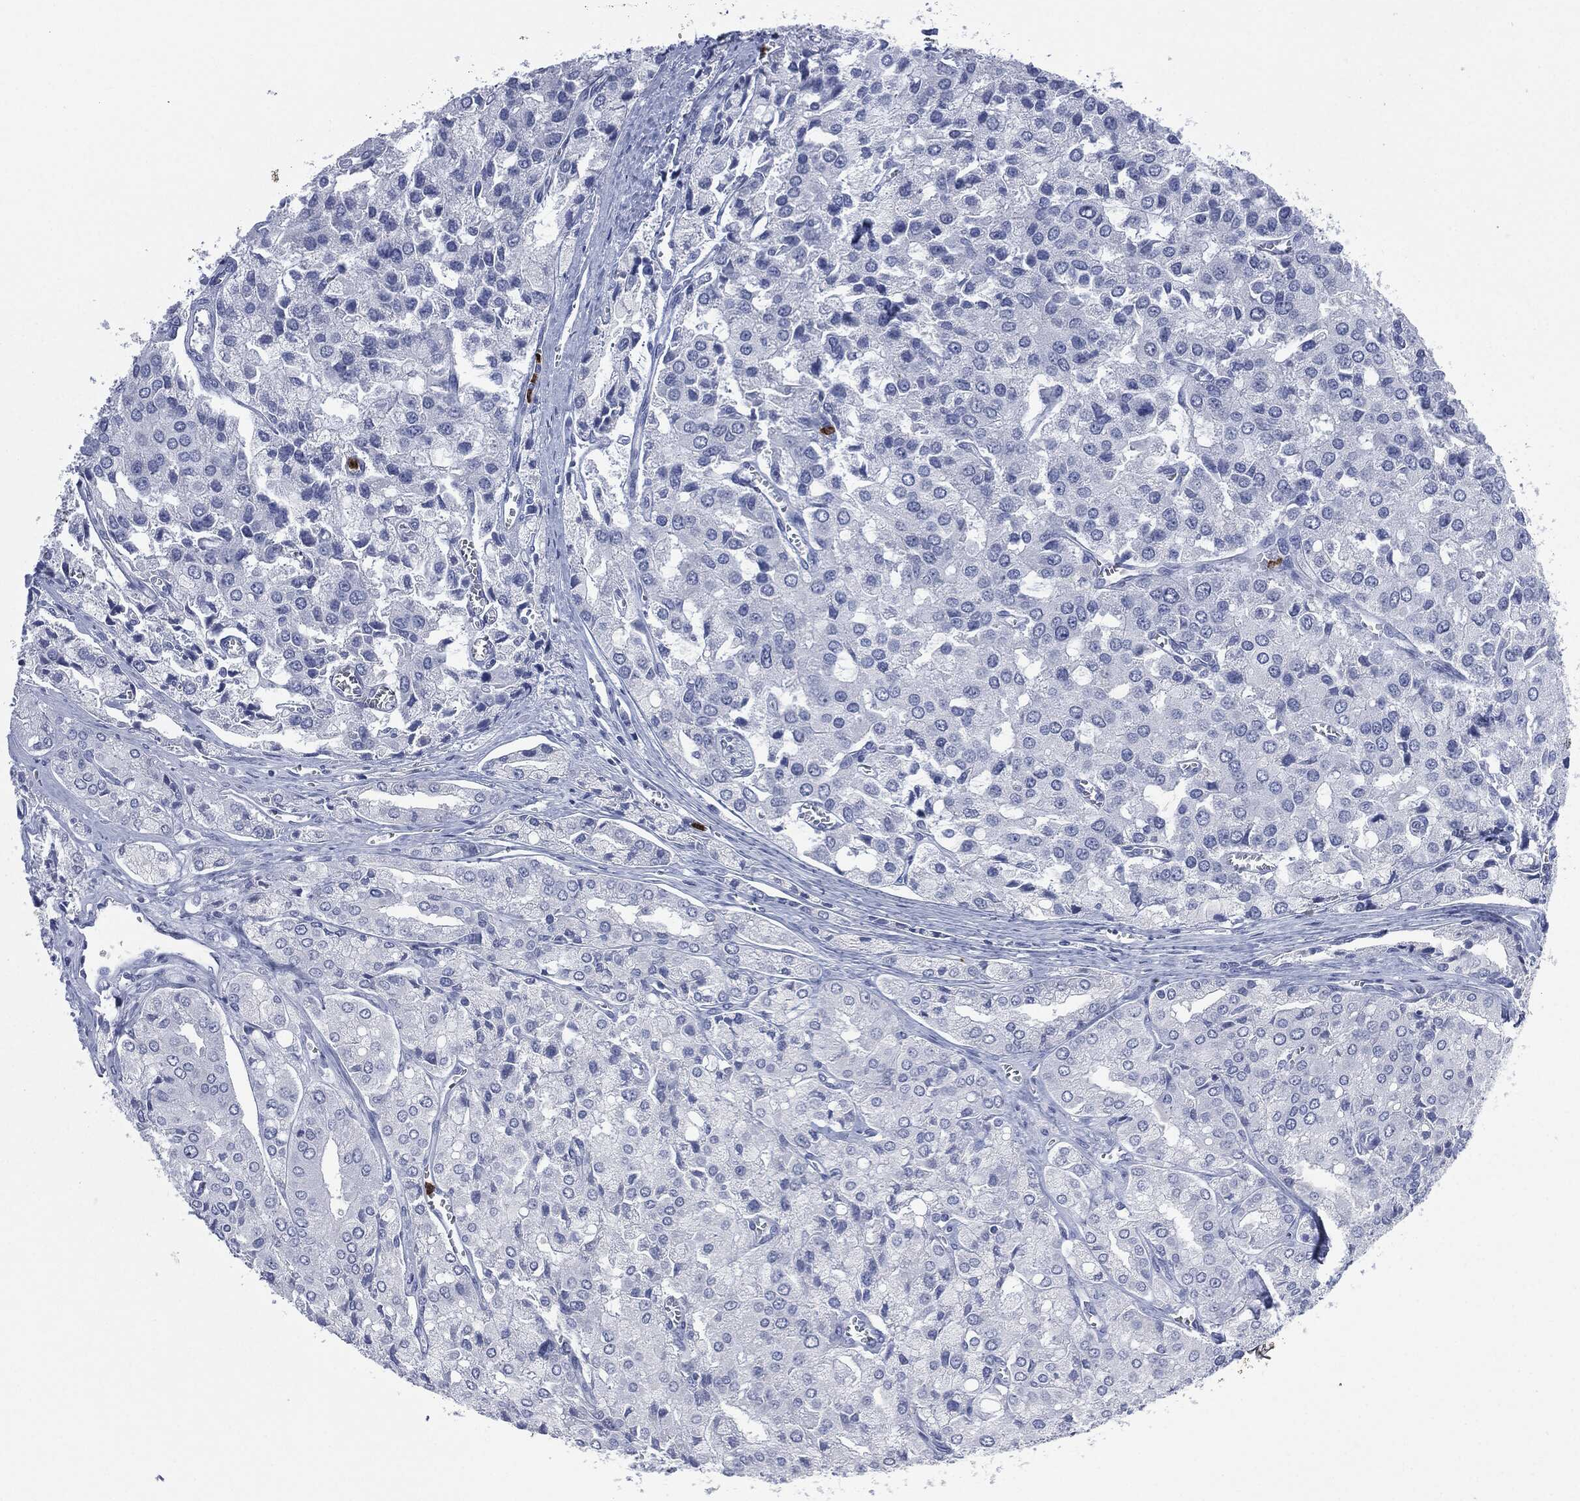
{"staining": {"intensity": "negative", "quantity": "none", "location": "none"}, "tissue": "prostate cancer", "cell_type": "Tumor cells", "image_type": "cancer", "snomed": [{"axis": "morphology", "description": "Adenocarcinoma, NOS"}, {"axis": "topography", "description": "Prostate and seminal vesicle, NOS"}, {"axis": "topography", "description": "Prostate"}], "caption": "Photomicrograph shows no protein expression in tumor cells of adenocarcinoma (prostate) tissue.", "gene": "CEACAM8", "patient": {"sex": "male", "age": 67}}